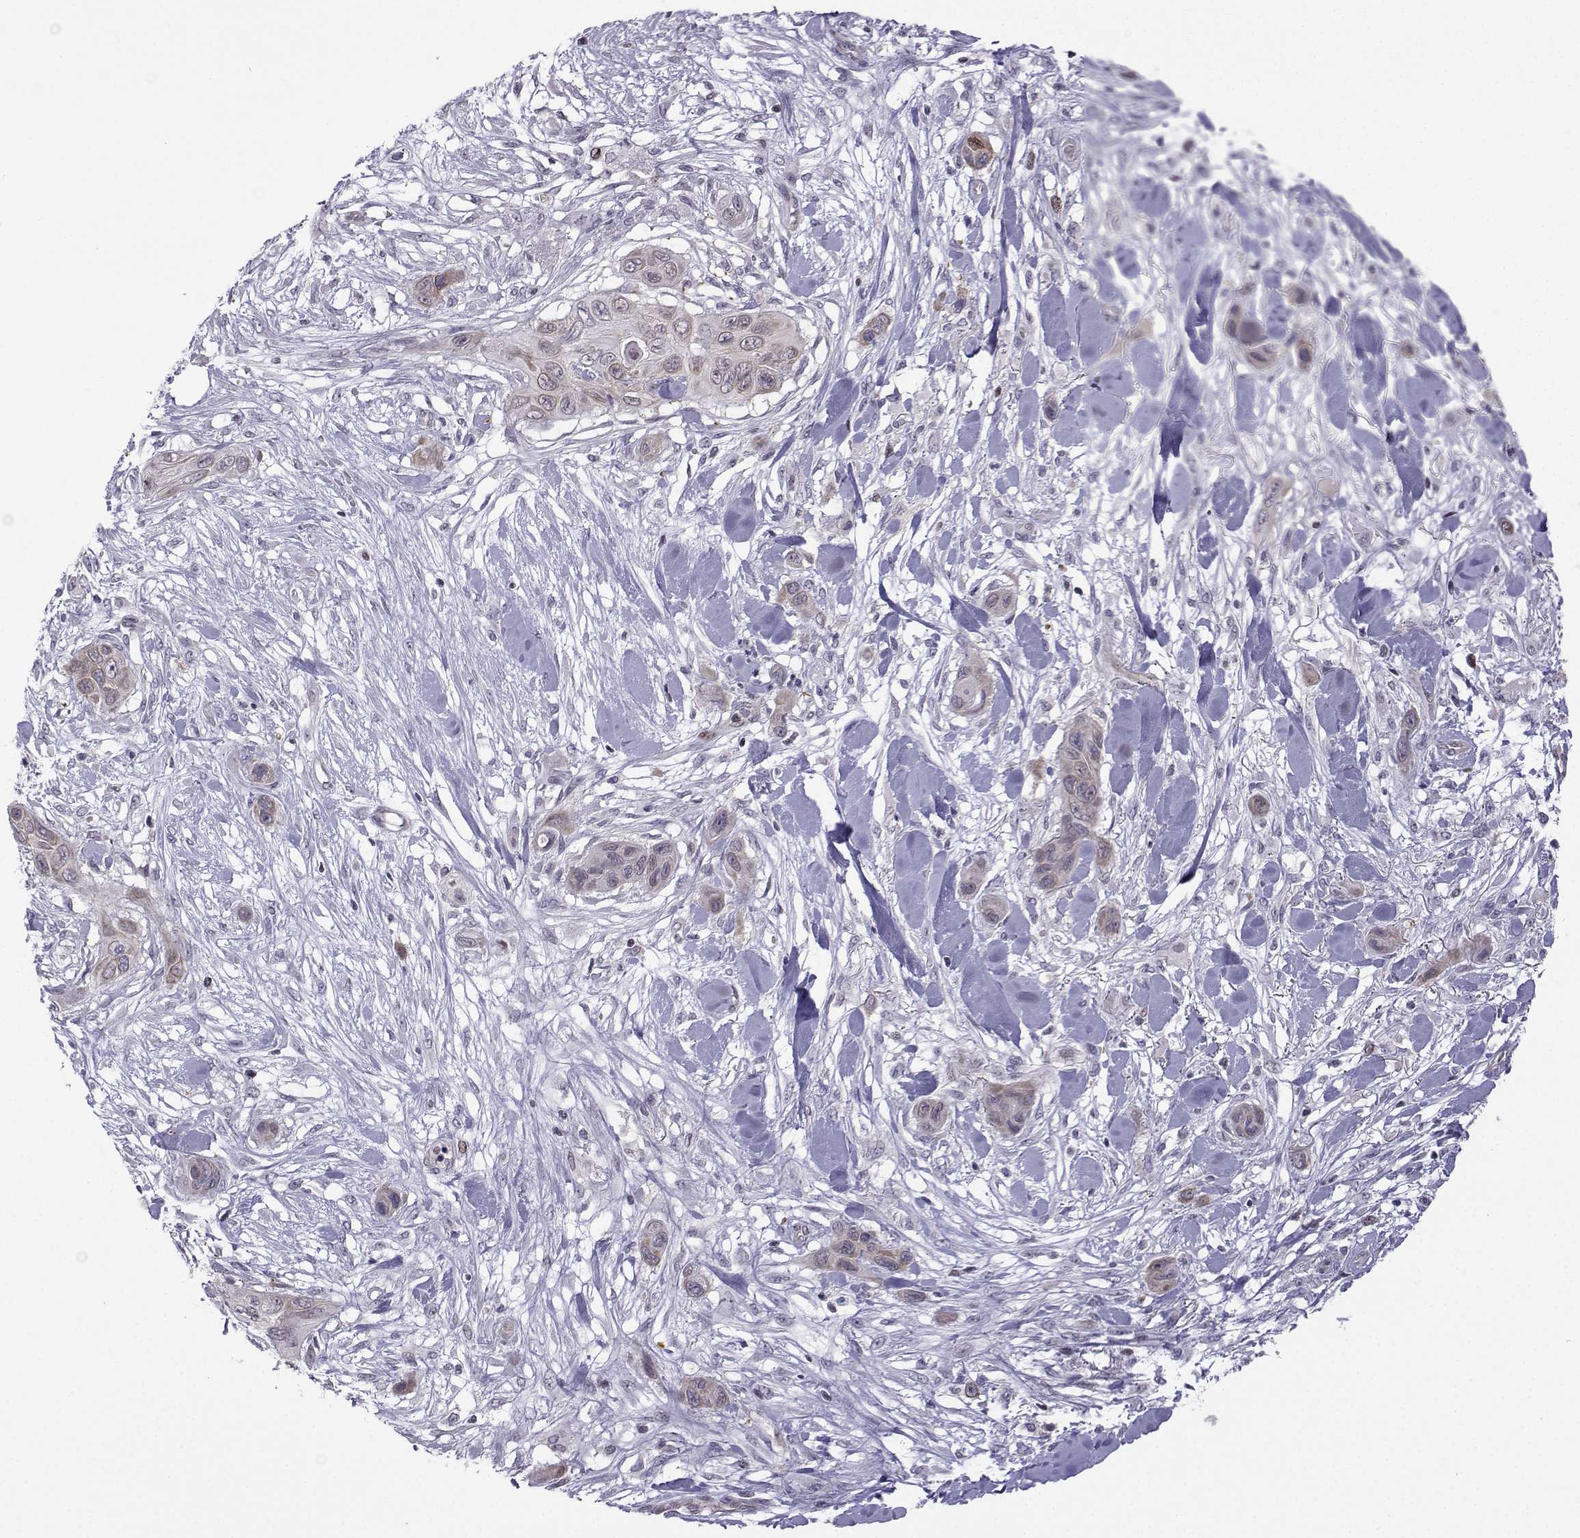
{"staining": {"intensity": "moderate", "quantity": "<25%", "location": "nuclear"}, "tissue": "skin cancer", "cell_type": "Tumor cells", "image_type": "cancer", "snomed": [{"axis": "morphology", "description": "Squamous cell carcinoma, NOS"}, {"axis": "topography", "description": "Skin"}], "caption": "Squamous cell carcinoma (skin) tissue displays moderate nuclear staining in approximately <25% of tumor cells, visualized by immunohistochemistry. The protein of interest is stained brown, and the nuclei are stained in blue (DAB IHC with brightfield microscopy, high magnification).", "gene": "INCENP", "patient": {"sex": "male", "age": 79}}